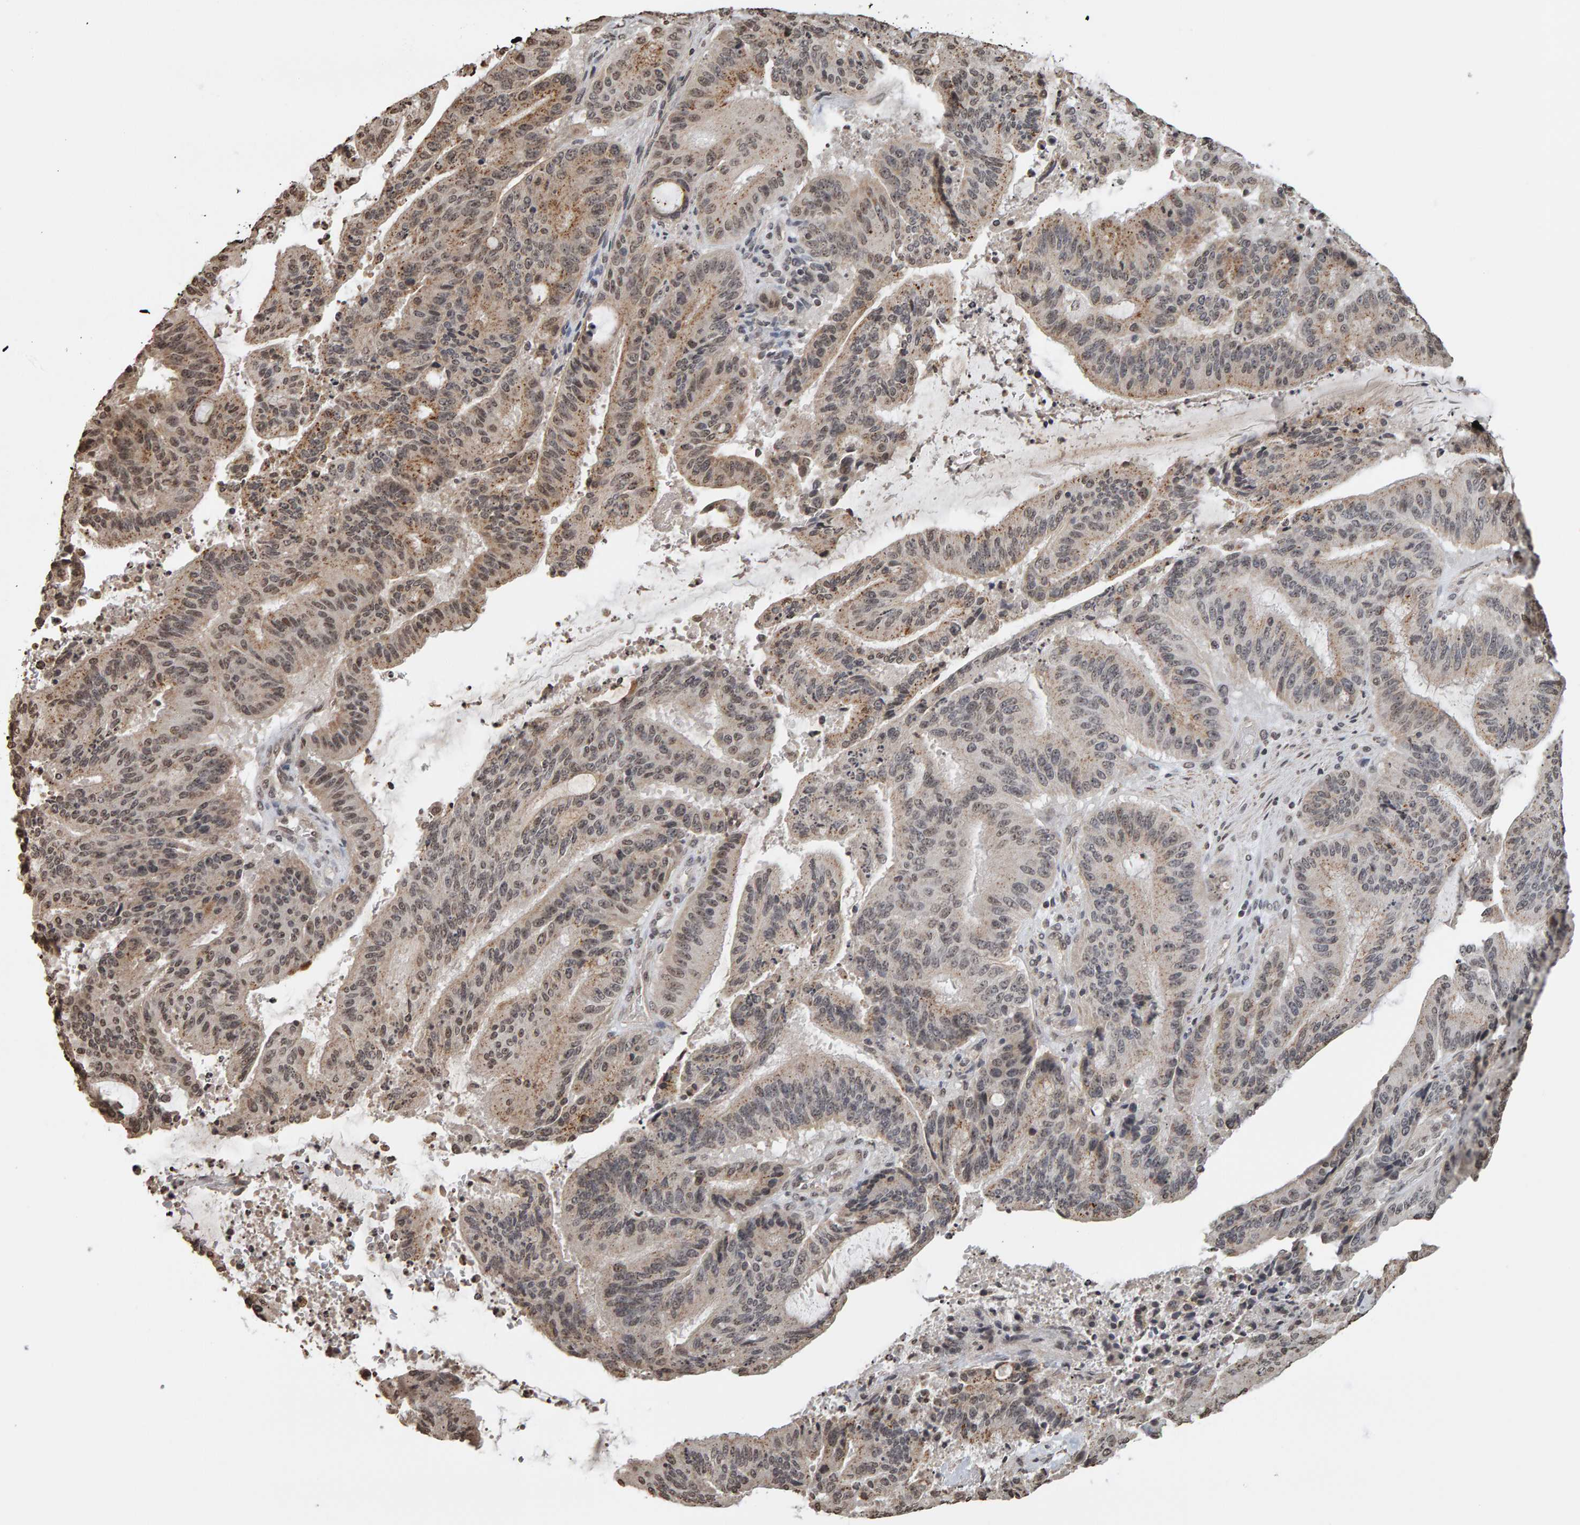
{"staining": {"intensity": "moderate", "quantity": ">75%", "location": "cytoplasmic/membranous"}, "tissue": "liver cancer", "cell_type": "Tumor cells", "image_type": "cancer", "snomed": [{"axis": "morphology", "description": "Normal tissue, NOS"}, {"axis": "morphology", "description": "Cholangiocarcinoma"}, {"axis": "topography", "description": "Liver"}, {"axis": "topography", "description": "Peripheral nerve tissue"}], "caption": "Moderate cytoplasmic/membranous positivity is present in about >75% of tumor cells in liver cancer.", "gene": "AFF4", "patient": {"sex": "female", "age": 73}}